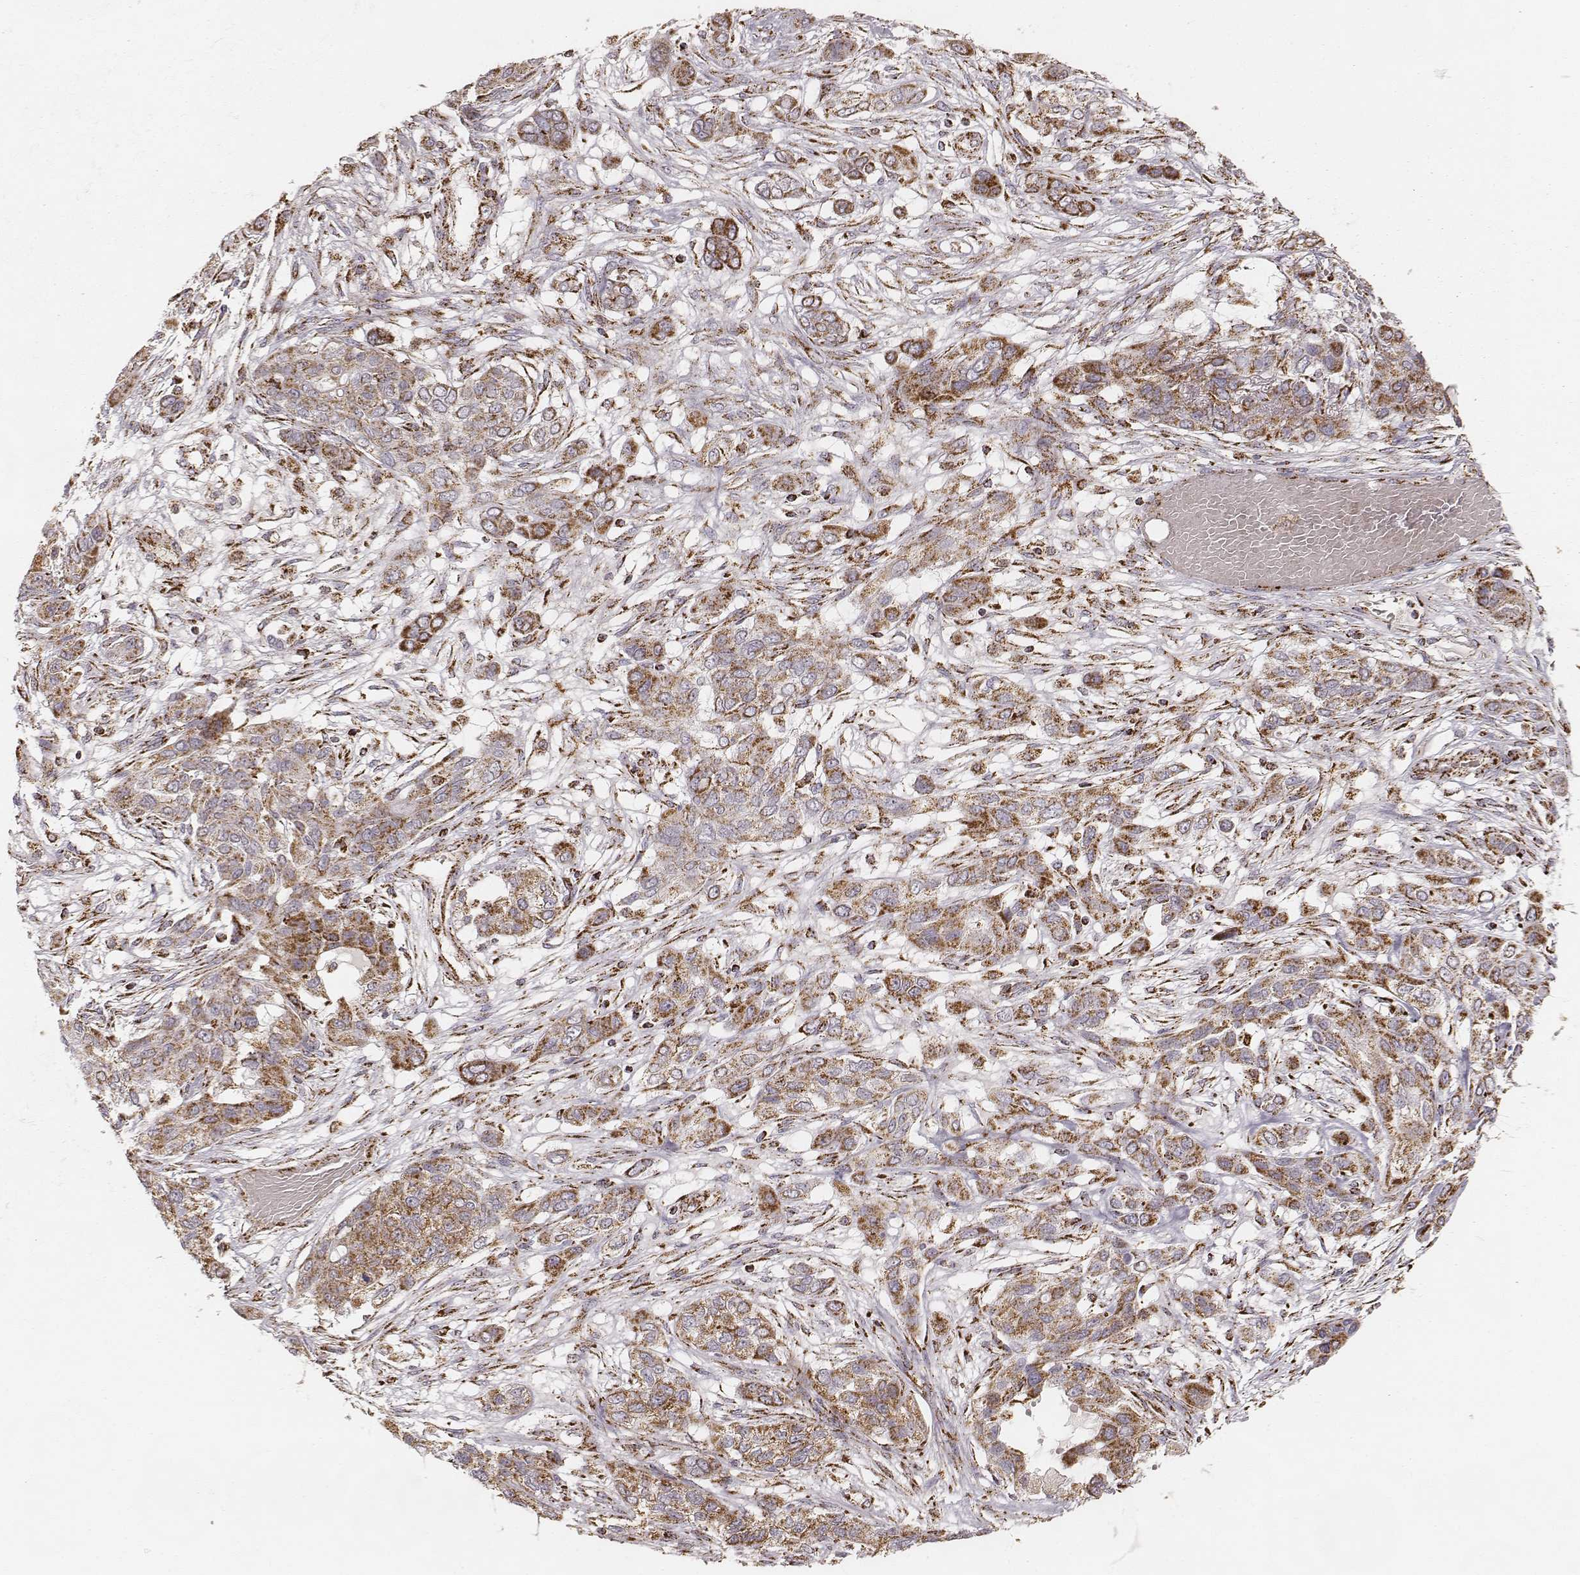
{"staining": {"intensity": "moderate", "quantity": ">75%", "location": "cytoplasmic/membranous"}, "tissue": "lung cancer", "cell_type": "Tumor cells", "image_type": "cancer", "snomed": [{"axis": "morphology", "description": "Squamous cell carcinoma, NOS"}, {"axis": "topography", "description": "Lung"}], "caption": "Squamous cell carcinoma (lung) was stained to show a protein in brown. There is medium levels of moderate cytoplasmic/membranous expression in about >75% of tumor cells. The staining is performed using DAB (3,3'-diaminobenzidine) brown chromogen to label protein expression. The nuclei are counter-stained blue using hematoxylin.", "gene": "CS", "patient": {"sex": "female", "age": 70}}